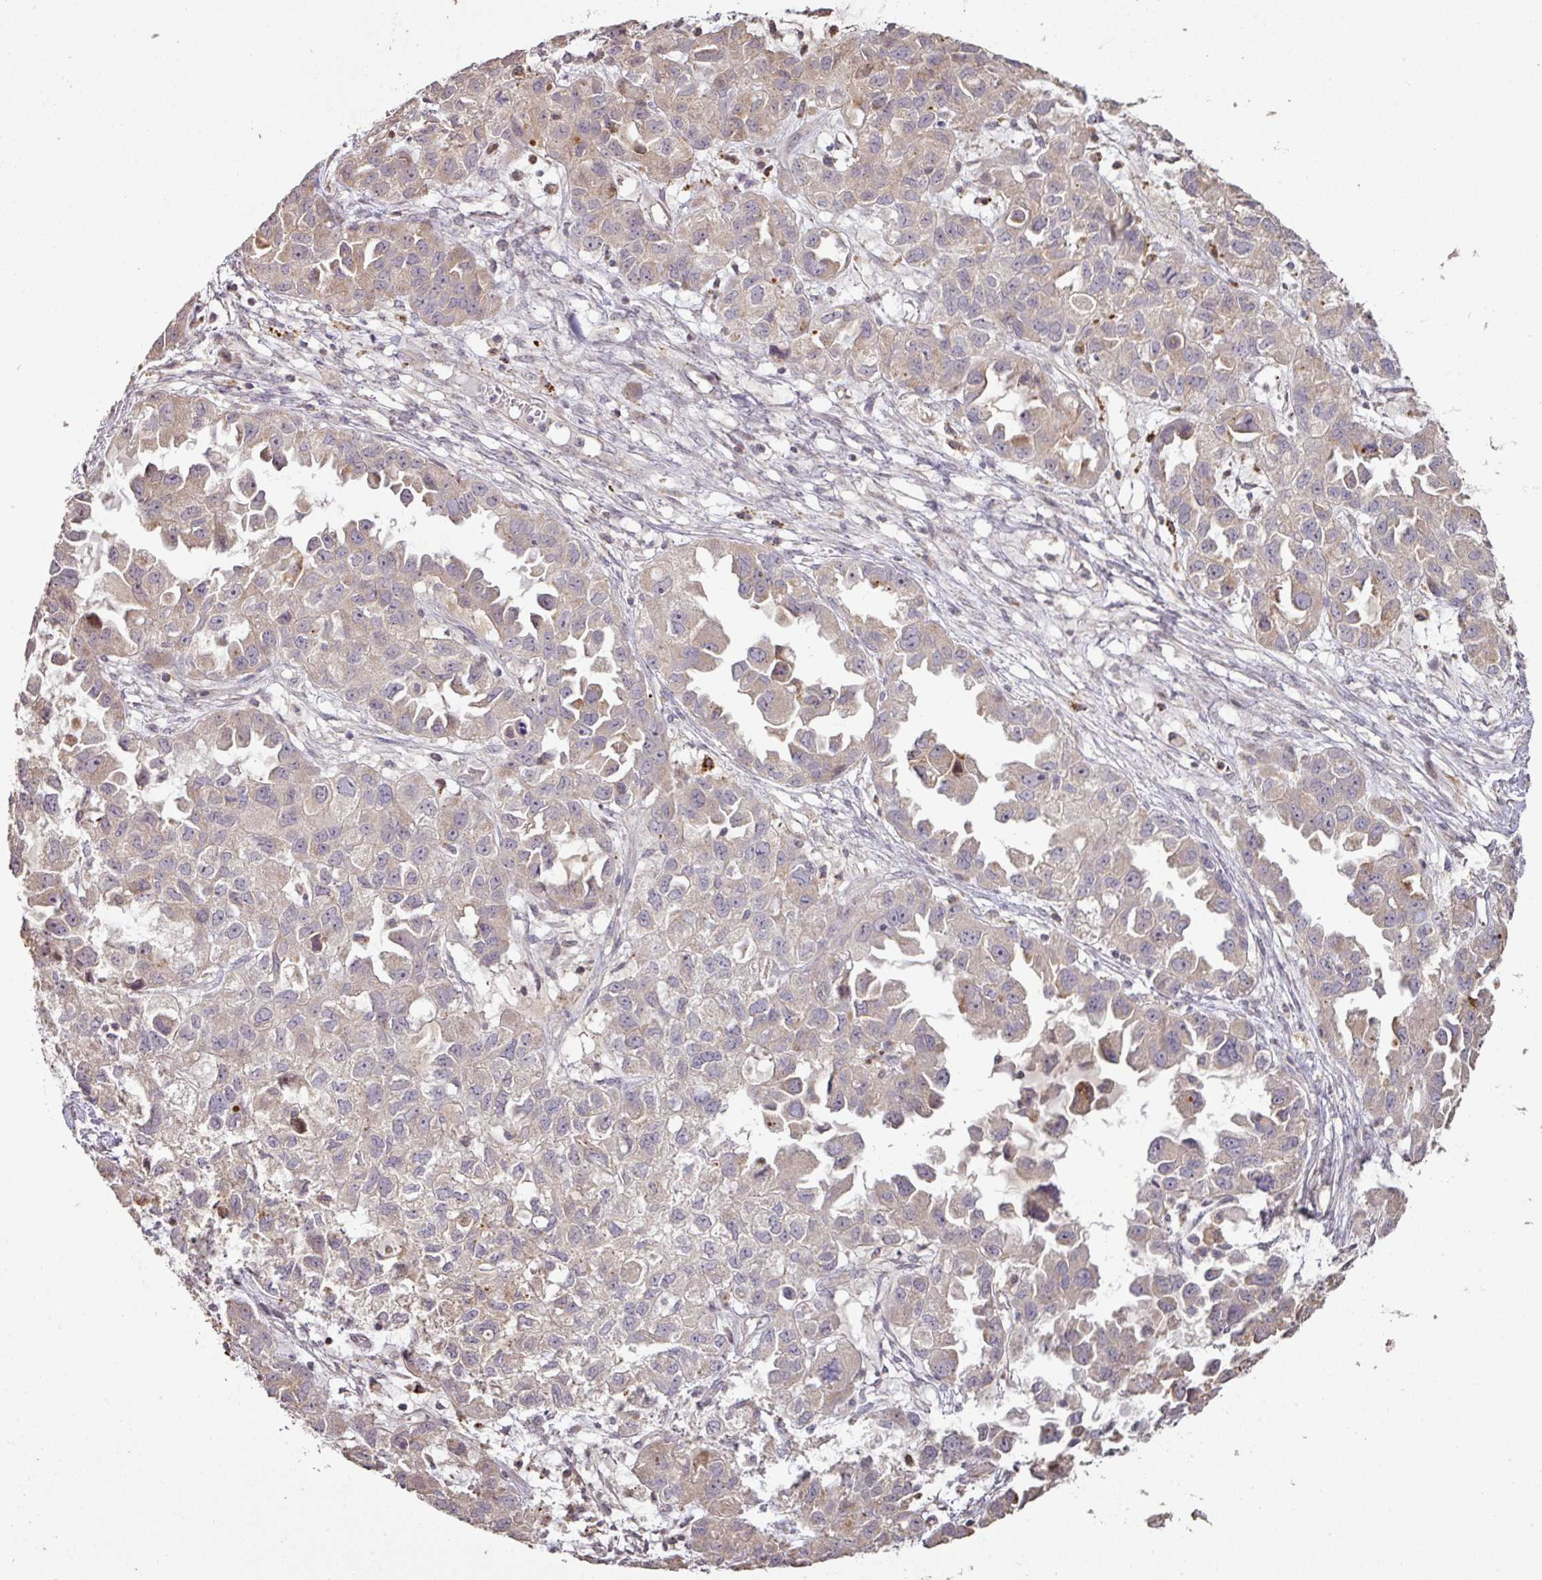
{"staining": {"intensity": "weak", "quantity": "25%-75%", "location": "cytoplasmic/membranous"}, "tissue": "ovarian cancer", "cell_type": "Tumor cells", "image_type": "cancer", "snomed": [{"axis": "morphology", "description": "Cystadenocarcinoma, serous, NOS"}, {"axis": "topography", "description": "Ovary"}], "caption": "Immunohistochemistry (IHC) photomicrograph of ovarian cancer stained for a protein (brown), which exhibits low levels of weak cytoplasmic/membranous positivity in approximately 25%-75% of tumor cells.", "gene": "CXCR5", "patient": {"sex": "female", "age": 84}}